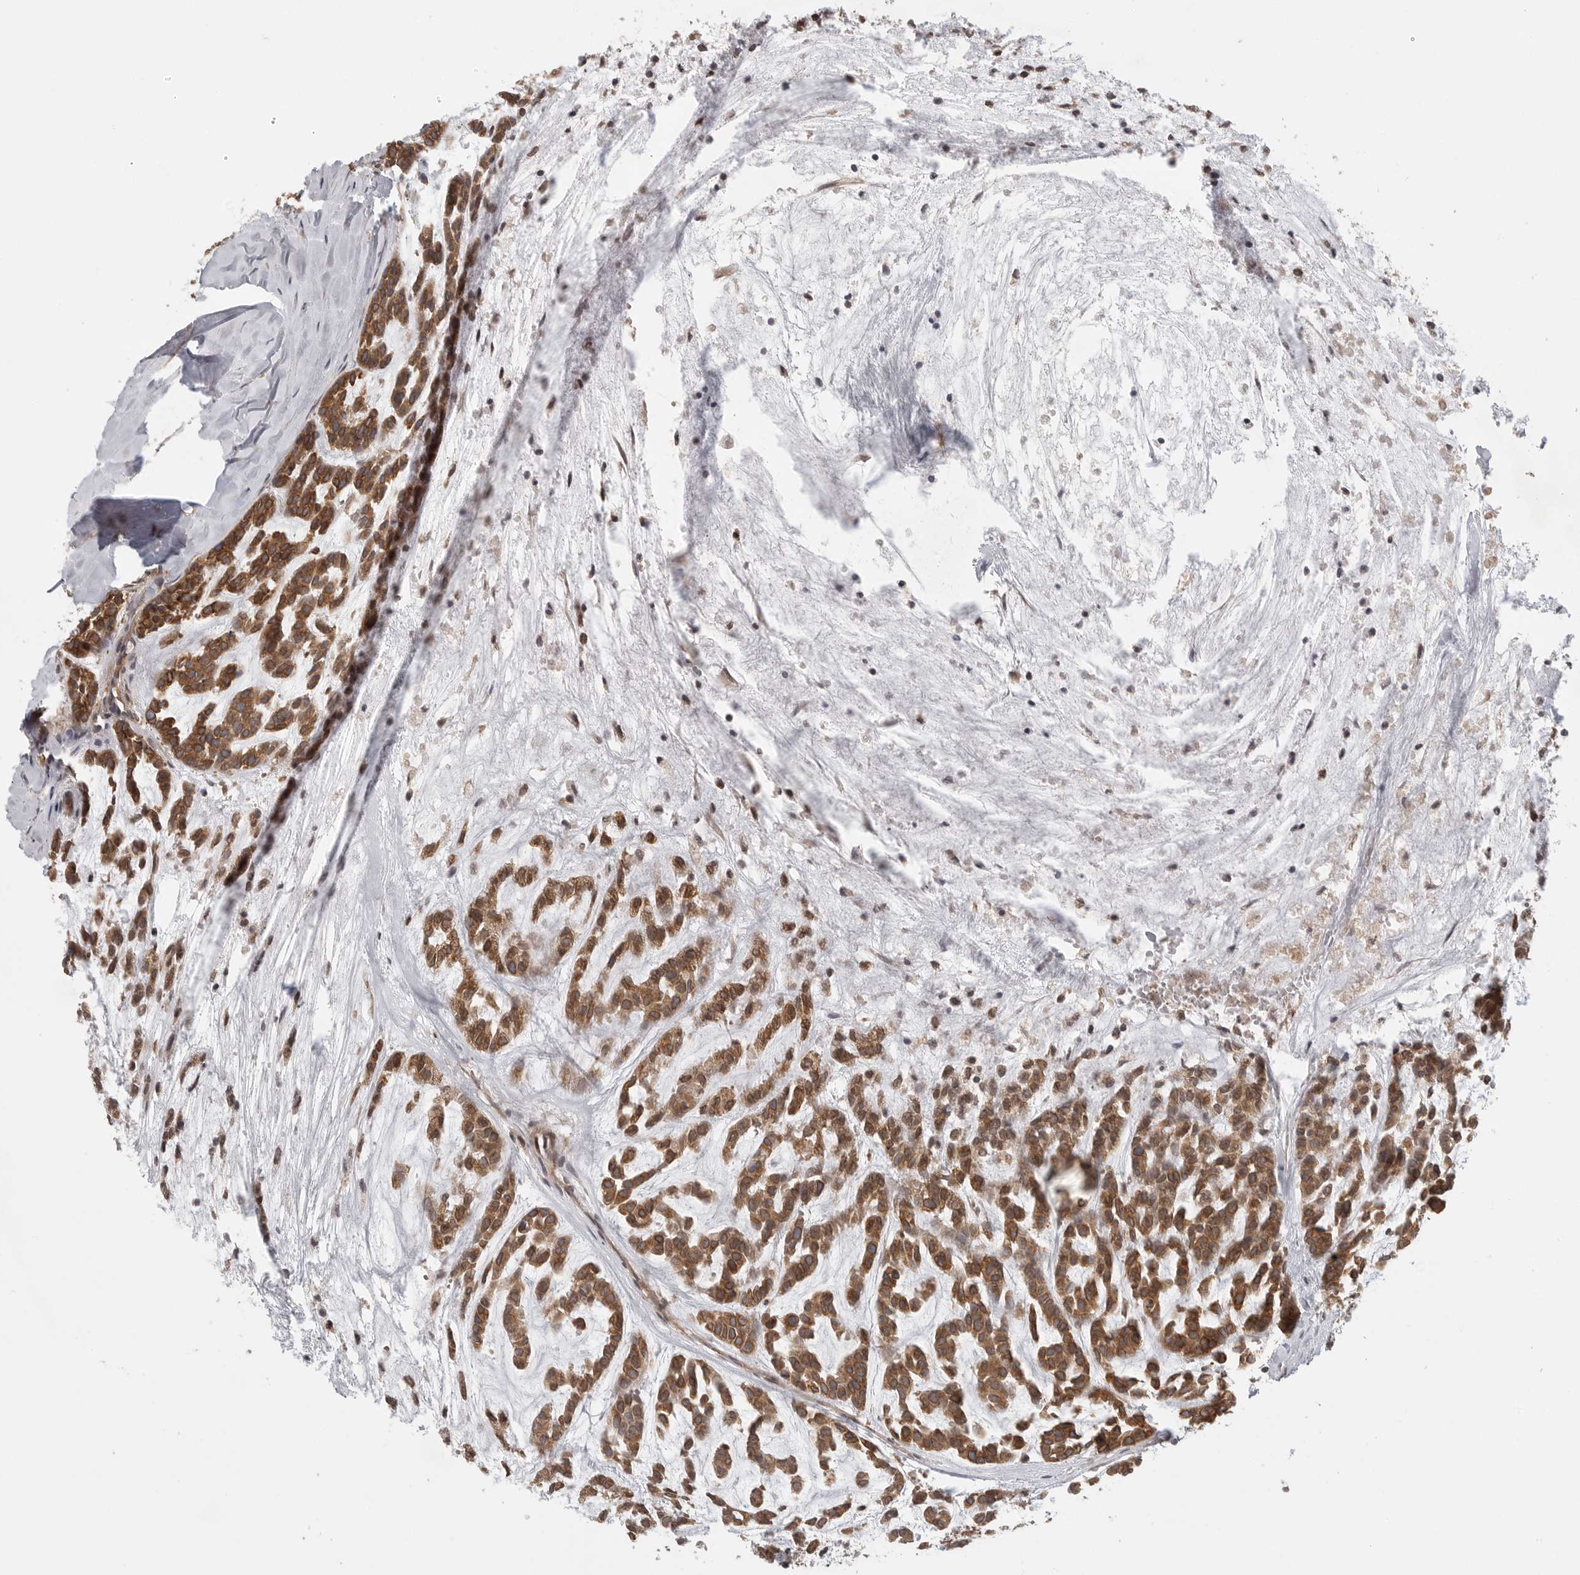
{"staining": {"intensity": "moderate", "quantity": ">75%", "location": "cytoplasmic/membranous"}, "tissue": "head and neck cancer", "cell_type": "Tumor cells", "image_type": "cancer", "snomed": [{"axis": "morphology", "description": "Adenocarcinoma, NOS"}, {"axis": "morphology", "description": "Adenoma, NOS"}, {"axis": "topography", "description": "Head-Neck"}], "caption": "This micrograph exhibits immunohistochemistry staining of head and neck cancer, with medium moderate cytoplasmic/membranous staining in about >75% of tumor cells.", "gene": "CERS2", "patient": {"sex": "female", "age": 55}}